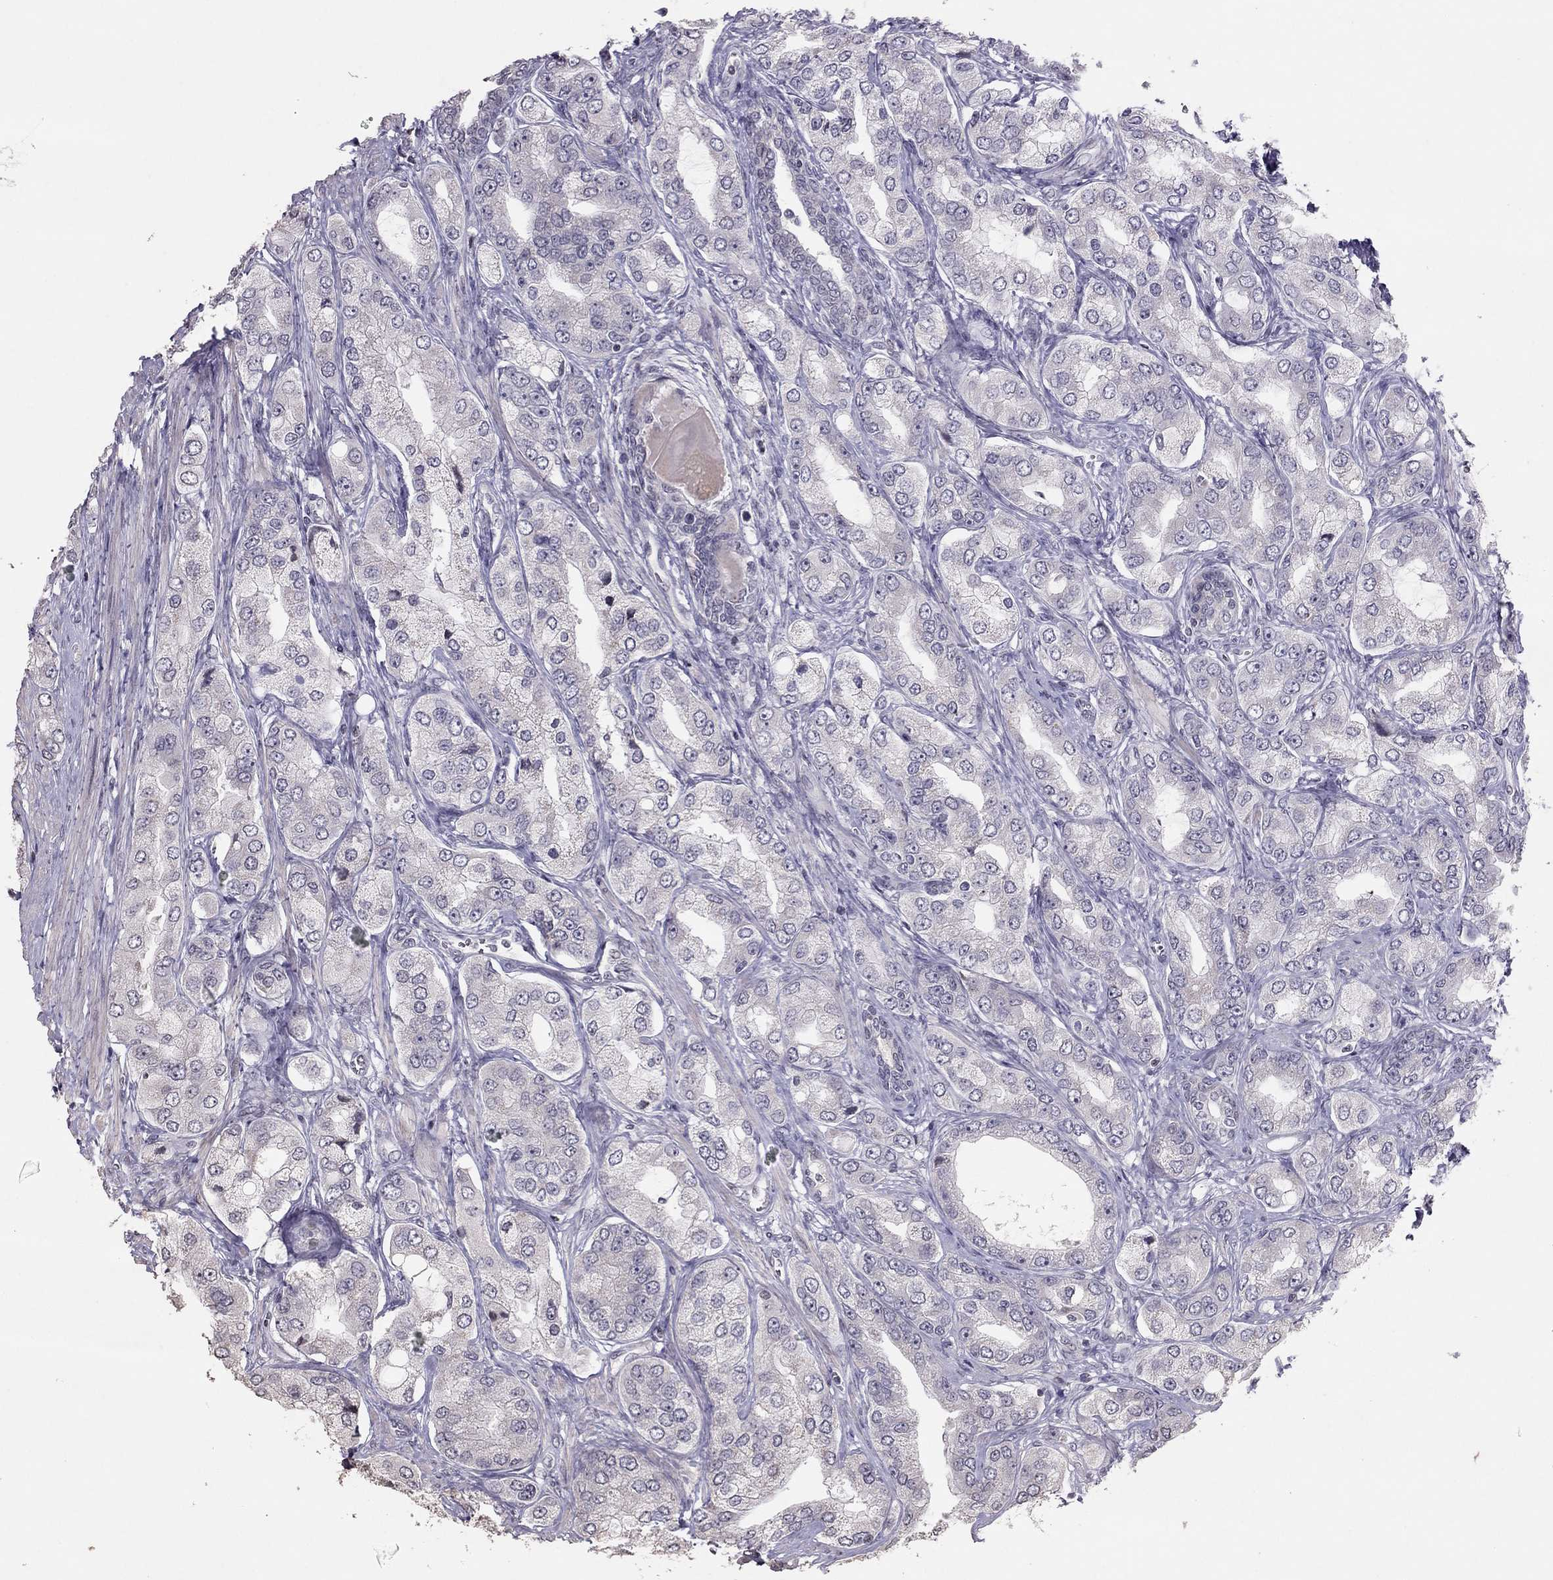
{"staining": {"intensity": "negative", "quantity": "none", "location": "none"}, "tissue": "prostate cancer", "cell_type": "Tumor cells", "image_type": "cancer", "snomed": [{"axis": "morphology", "description": "Adenocarcinoma, Low grade"}, {"axis": "topography", "description": "Prostate"}], "caption": "Immunohistochemical staining of prostate adenocarcinoma (low-grade) demonstrates no significant staining in tumor cells. (Brightfield microscopy of DAB (3,3'-diaminobenzidine) immunohistochemistry at high magnification).", "gene": "TSHB", "patient": {"sex": "male", "age": 69}}